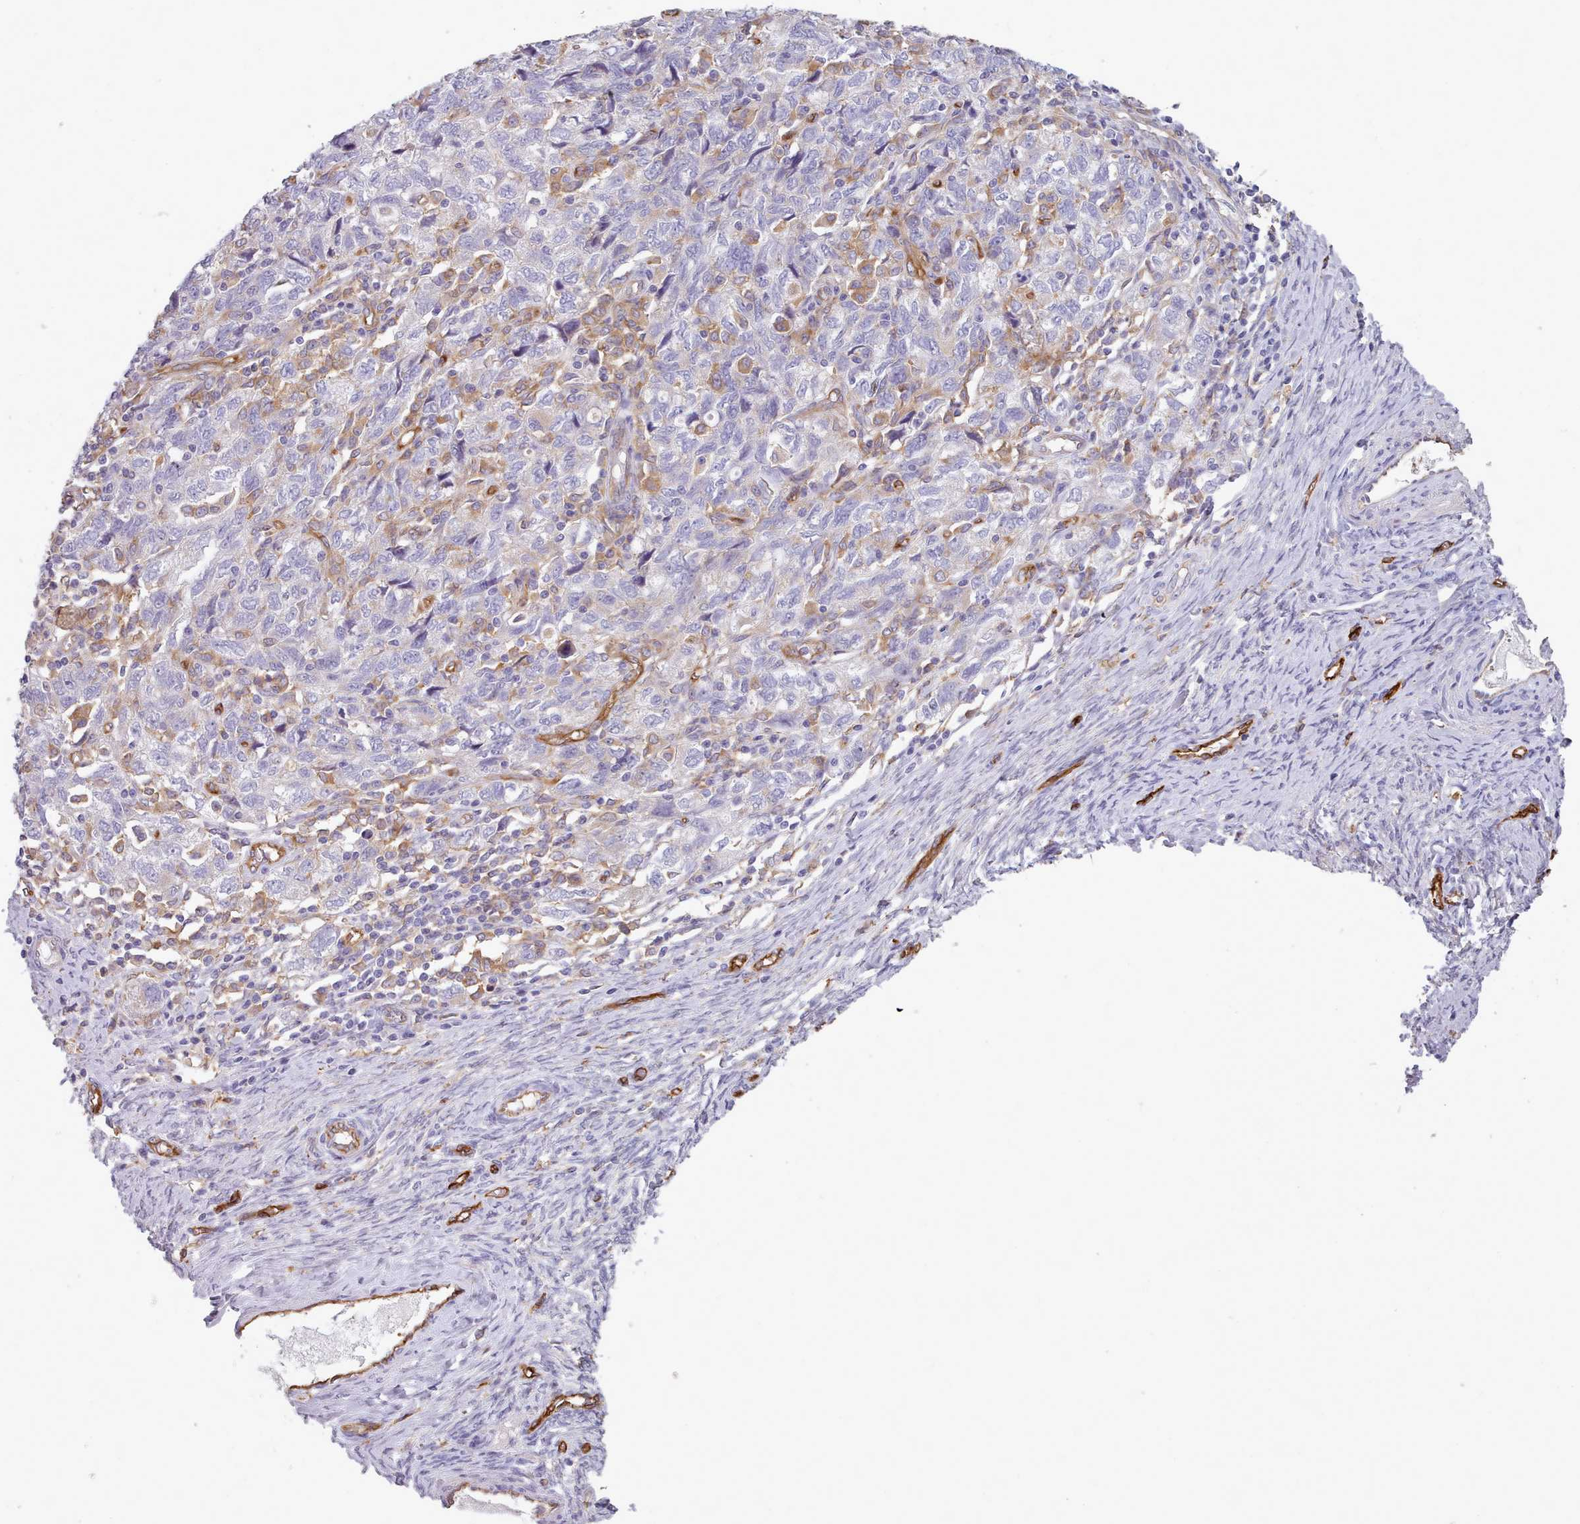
{"staining": {"intensity": "negative", "quantity": "none", "location": "none"}, "tissue": "ovarian cancer", "cell_type": "Tumor cells", "image_type": "cancer", "snomed": [{"axis": "morphology", "description": "Carcinoma, NOS"}, {"axis": "morphology", "description": "Cystadenocarcinoma, serous, NOS"}, {"axis": "topography", "description": "Ovary"}], "caption": "Histopathology image shows no significant protein positivity in tumor cells of ovarian cancer (carcinoma).", "gene": "CD300LF", "patient": {"sex": "female", "age": 69}}